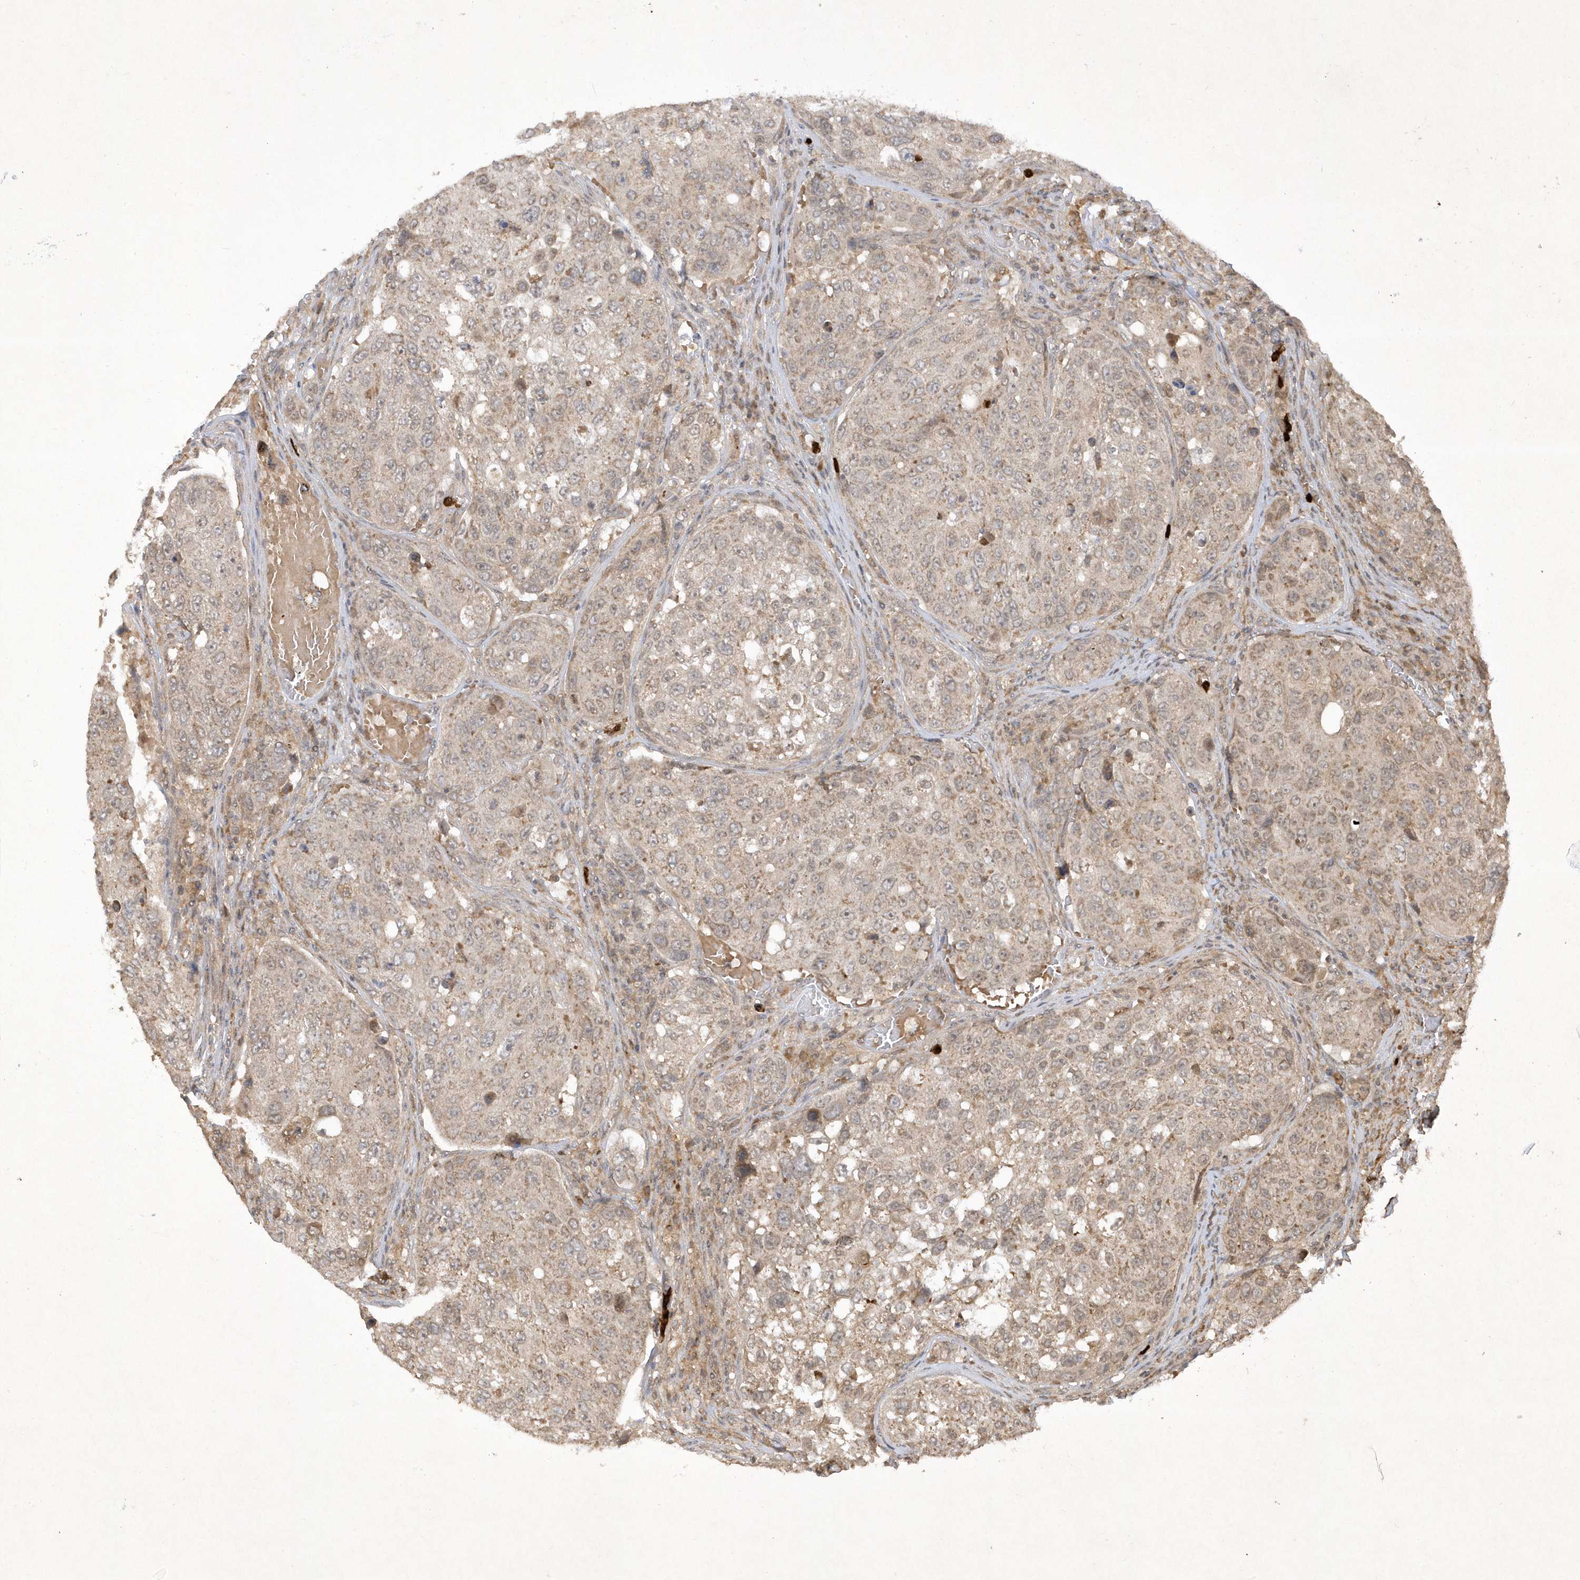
{"staining": {"intensity": "weak", "quantity": "<25%", "location": "cytoplasmic/membranous"}, "tissue": "urothelial cancer", "cell_type": "Tumor cells", "image_type": "cancer", "snomed": [{"axis": "morphology", "description": "Urothelial carcinoma, High grade"}, {"axis": "topography", "description": "Lymph node"}, {"axis": "topography", "description": "Urinary bladder"}], "caption": "DAB immunohistochemical staining of human urothelial cancer shows no significant expression in tumor cells. The staining is performed using DAB brown chromogen with nuclei counter-stained in using hematoxylin.", "gene": "ZNF213", "patient": {"sex": "male", "age": 51}}